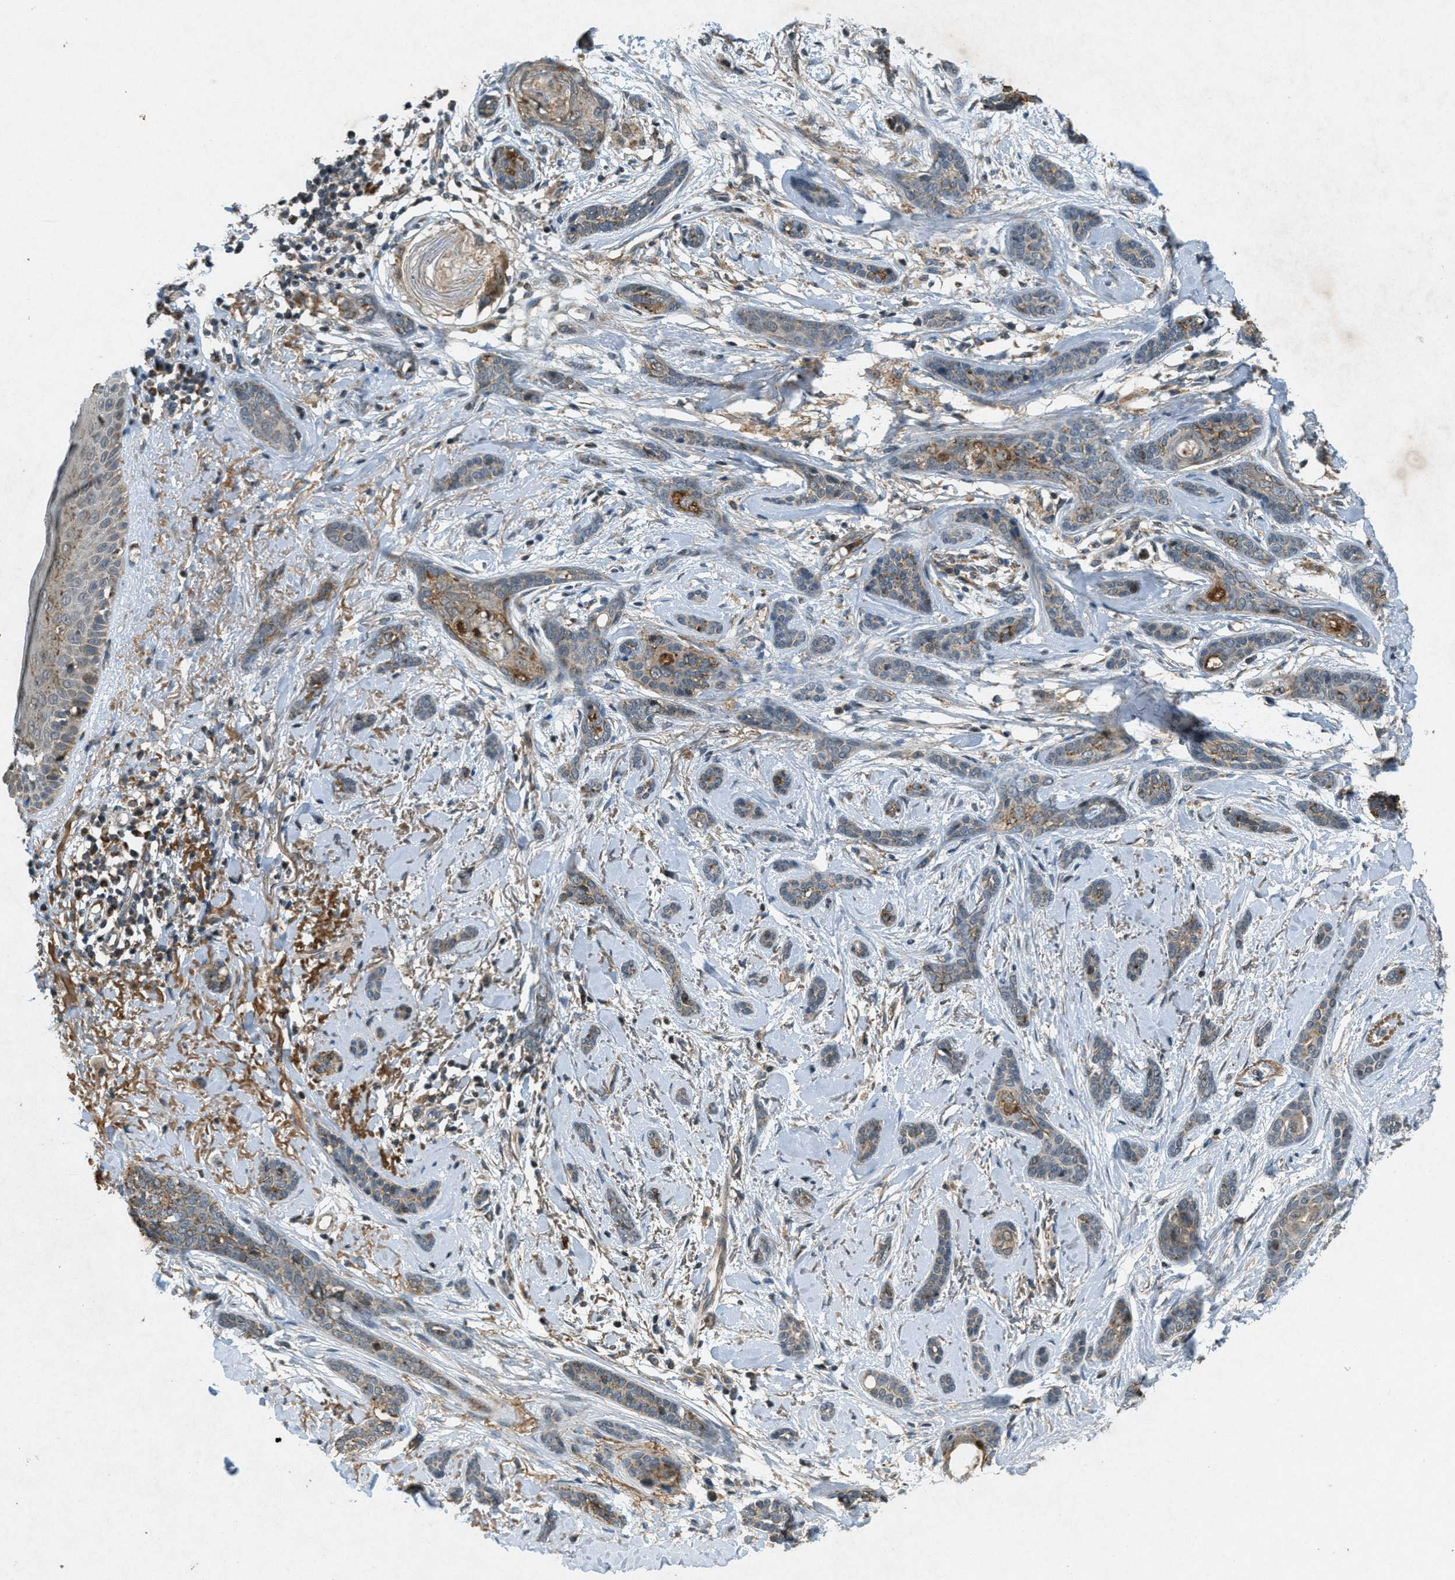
{"staining": {"intensity": "moderate", "quantity": ">75%", "location": "cytoplasmic/membranous"}, "tissue": "skin cancer", "cell_type": "Tumor cells", "image_type": "cancer", "snomed": [{"axis": "morphology", "description": "Basal cell carcinoma"}, {"axis": "morphology", "description": "Adnexal tumor, benign"}, {"axis": "topography", "description": "Skin"}], "caption": "Moderate cytoplasmic/membranous protein expression is present in about >75% of tumor cells in skin basal cell carcinoma. (brown staining indicates protein expression, while blue staining denotes nuclei).", "gene": "PPP1R15A", "patient": {"sex": "female", "age": 42}}